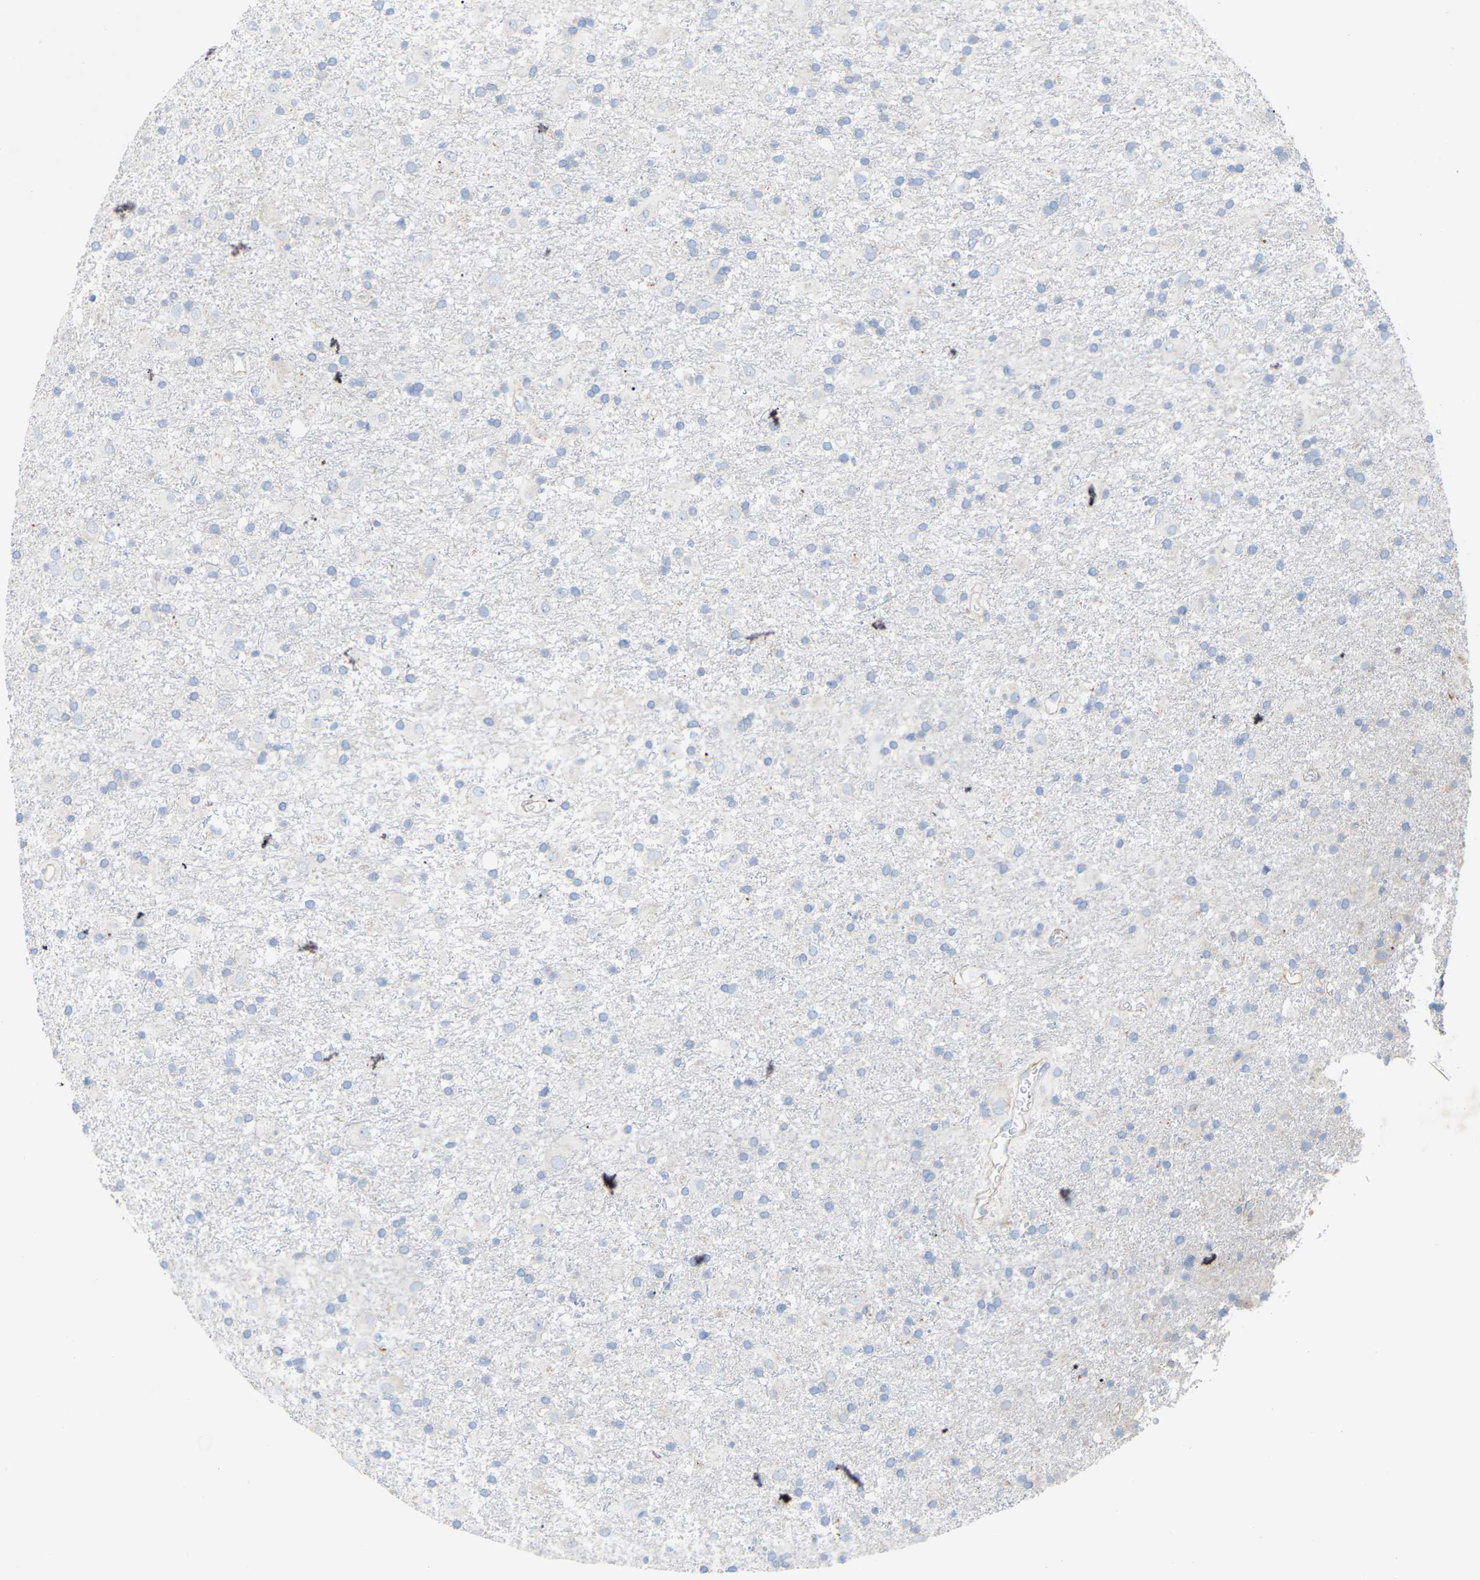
{"staining": {"intensity": "negative", "quantity": "none", "location": "none"}, "tissue": "glioma", "cell_type": "Tumor cells", "image_type": "cancer", "snomed": [{"axis": "morphology", "description": "Glioma, malignant, Low grade"}, {"axis": "topography", "description": "Brain"}], "caption": "The IHC histopathology image has no significant staining in tumor cells of glioma tissue.", "gene": "TOR1B", "patient": {"sex": "male", "age": 65}}